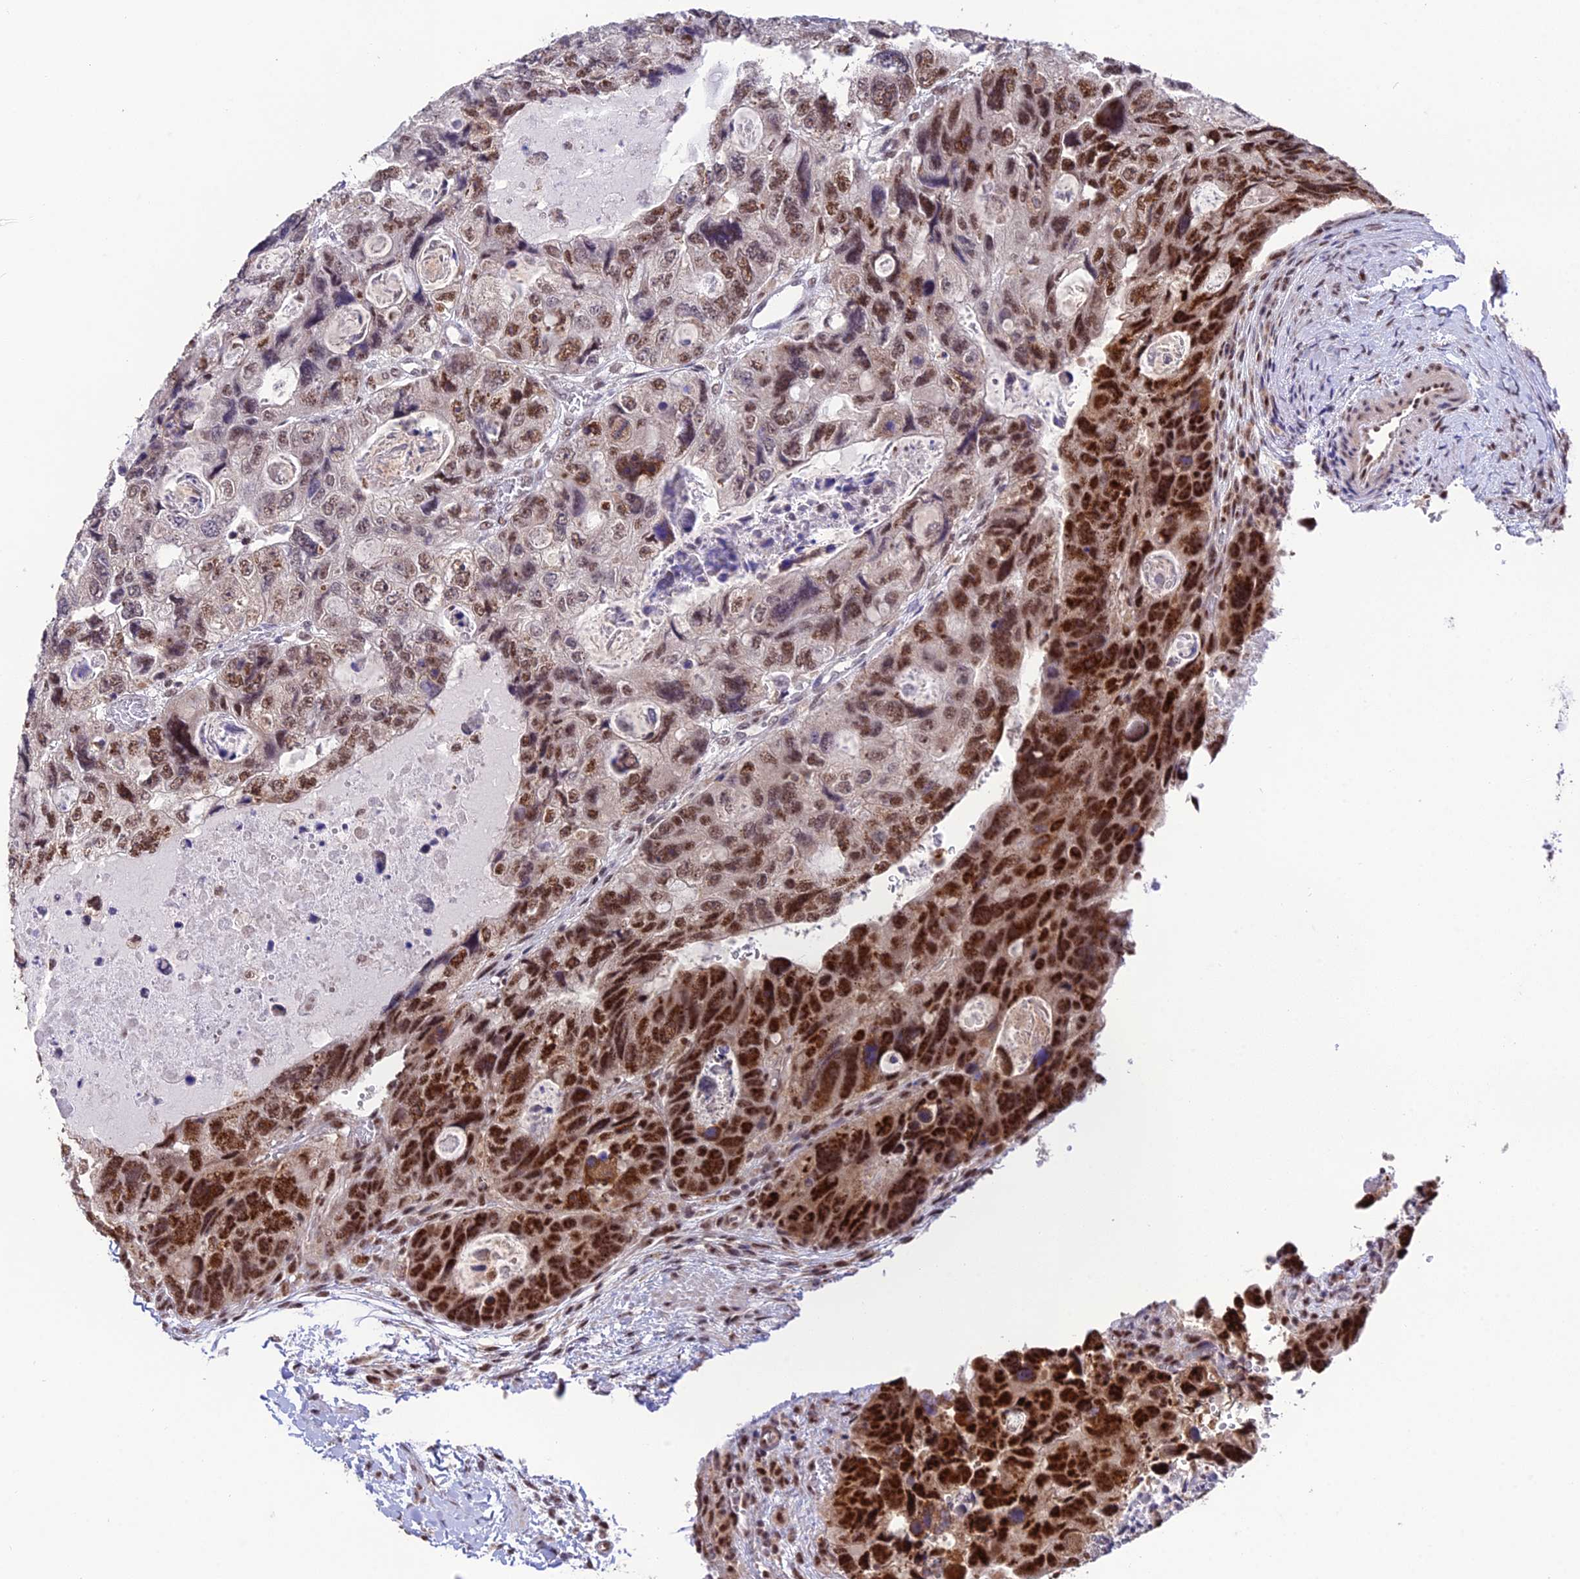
{"staining": {"intensity": "strong", "quantity": "25%-75%", "location": "nuclear"}, "tissue": "colorectal cancer", "cell_type": "Tumor cells", "image_type": "cancer", "snomed": [{"axis": "morphology", "description": "Adenocarcinoma, NOS"}, {"axis": "topography", "description": "Rectum"}], "caption": "This histopathology image displays IHC staining of human colorectal cancer, with high strong nuclear expression in approximately 25%-75% of tumor cells.", "gene": "THOC7", "patient": {"sex": "male", "age": 59}}